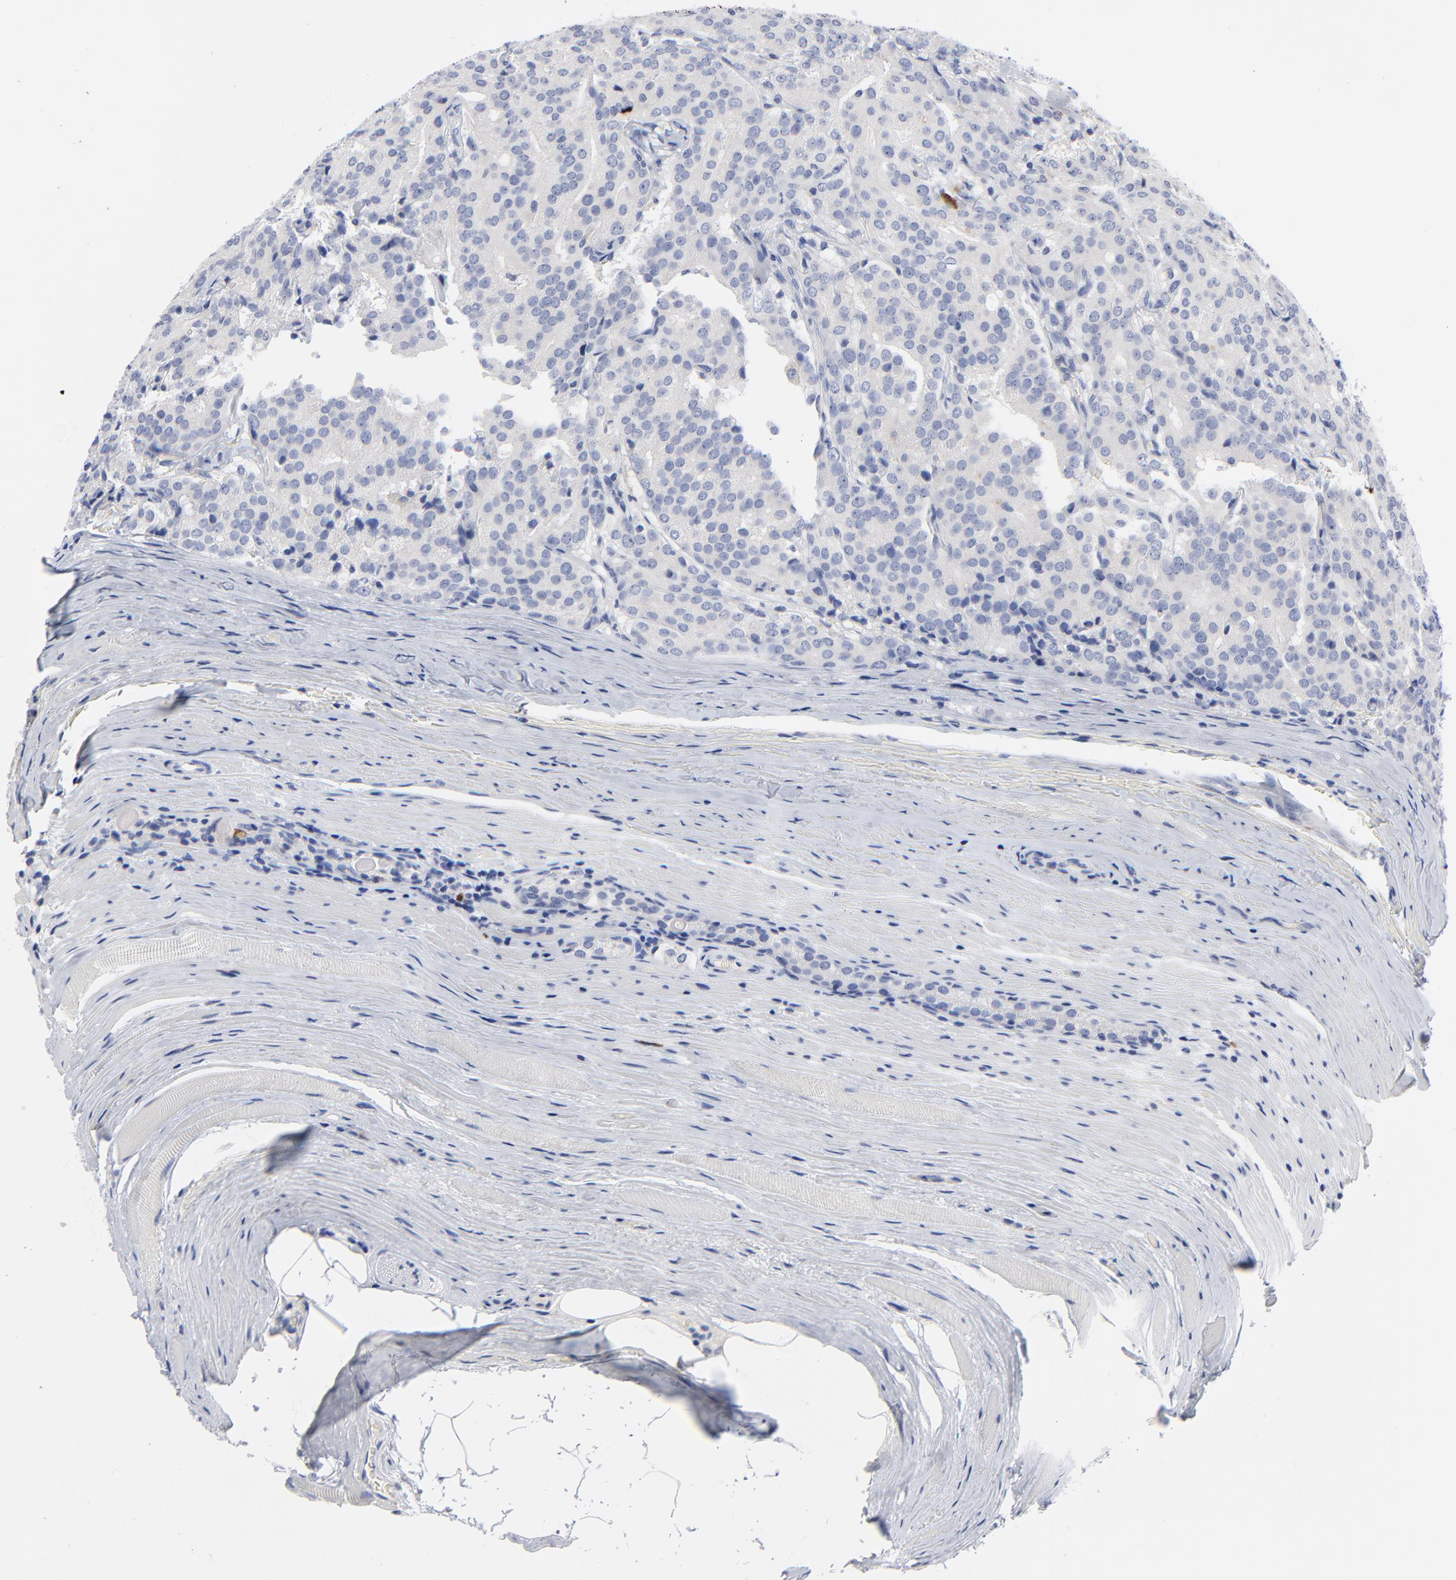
{"staining": {"intensity": "moderate", "quantity": "<25%", "location": "cytoplasmic/membranous,nuclear"}, "tissue": "prostate cancer", "cell_type": "Tumor cells", "image_type": "cancer", "snomed": [{"axis": "morphology", "description": "Adenocarcinoma, Medium grade"}, {"axis": "topography", "description": "Prostate"}], "caption": "This micrograph displays immunohistochemistry (IHC) staining of human prostate cancer (medium-grade adenocarcinoma), with low moderate cytoplasmic/membranous and nuclear staining in about <25% of tumor cells.", "gene": "CDK1", "patient": {"sex": "male", "age": 72}}